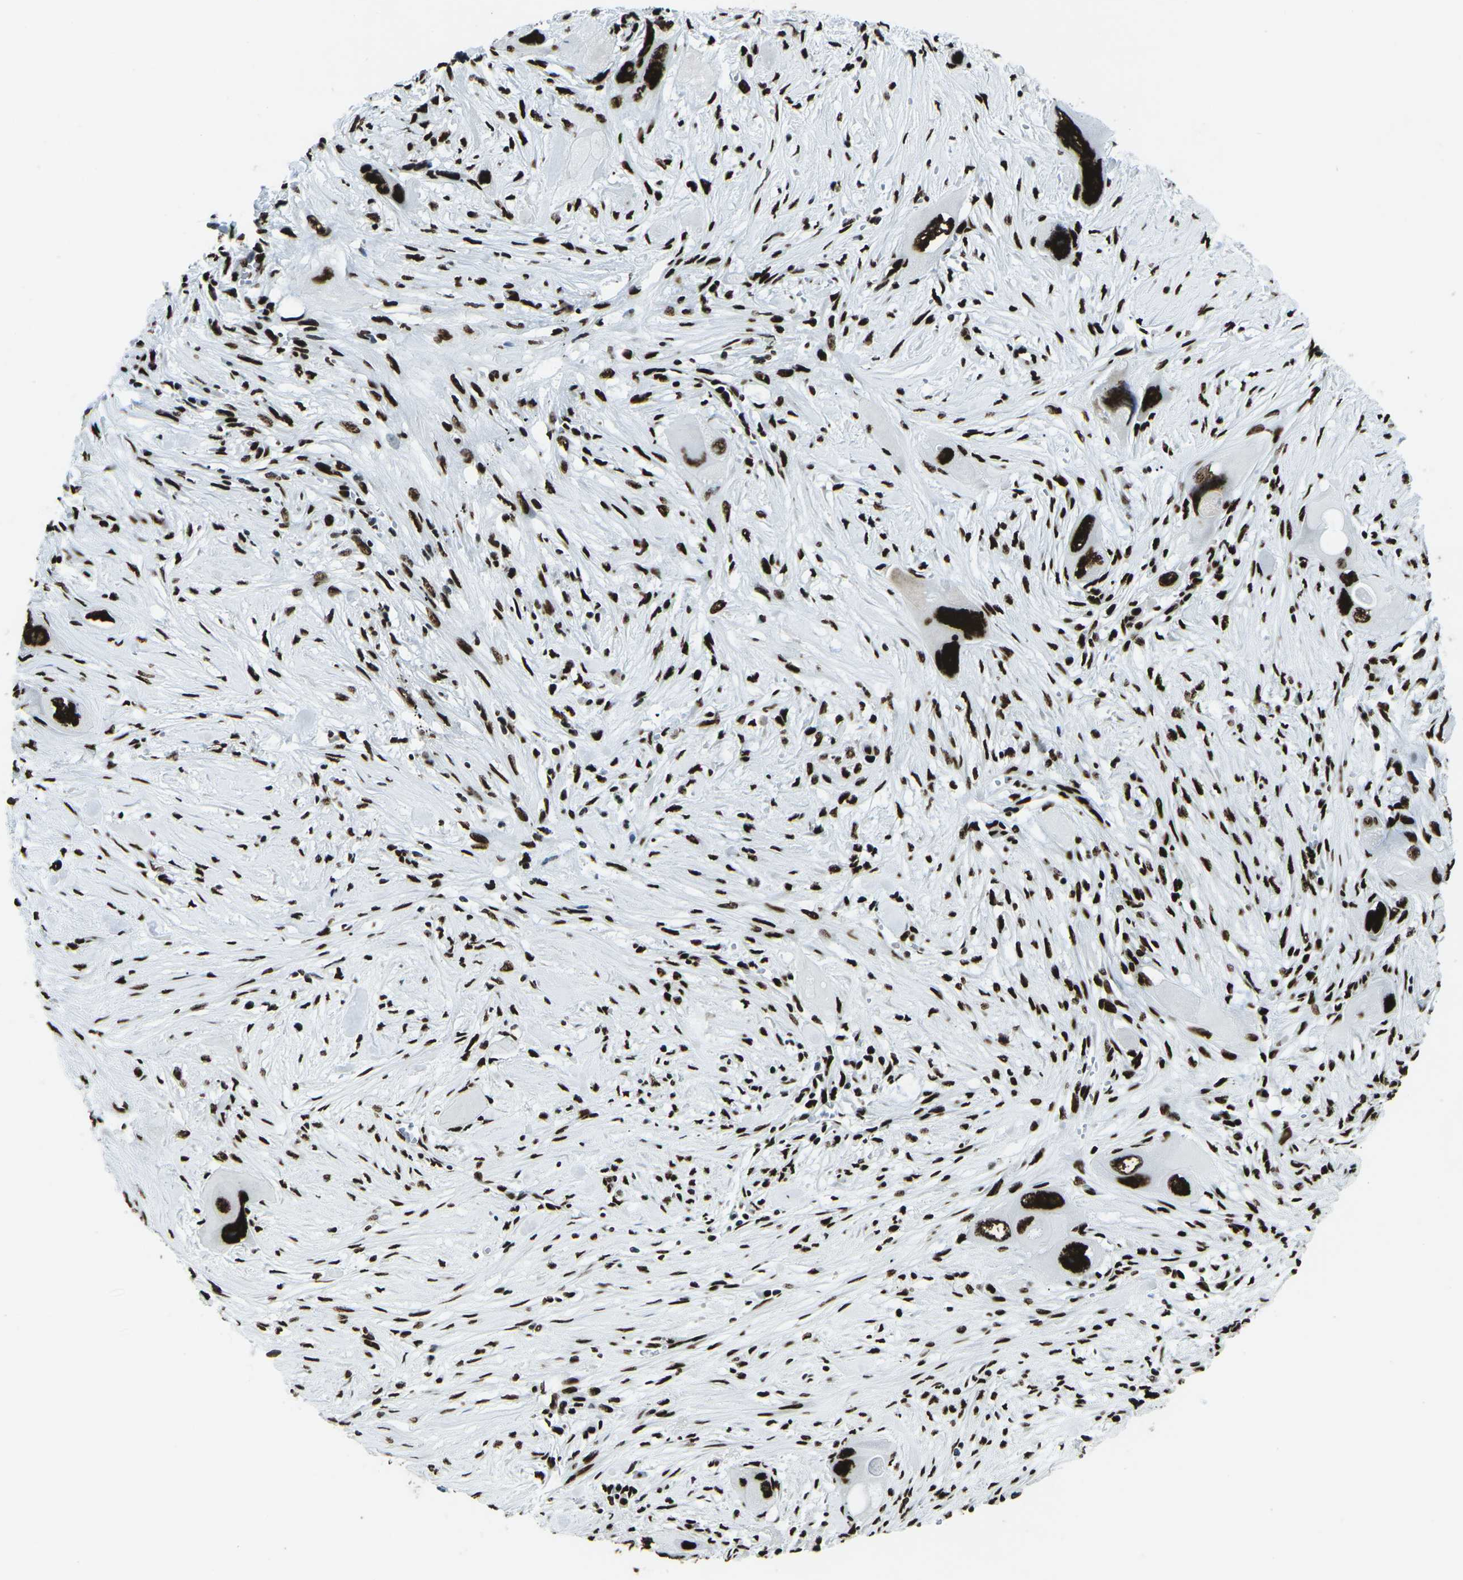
{"staining": {"intensity": "strong", "quantity": ">75%", "location": "nuclear"}, "tissue": "pancreatic cancer", "cell_type": "Tumor cells", "image_type": "cancer", "snomed": [{"axis": "morphology", "description": "Adenocarcinoma, NOS"}, {"axis": "topography", "description": "Pancreas"}], "caption": "A brown stain labels strong nuclear positivity of a protein in pancreatic cancer tumor cells. (Brightfield microscopy of DAB IHC at high magnification).", "gene": "HNRNPL", "patient": {"sex": "male", "age": 73}}